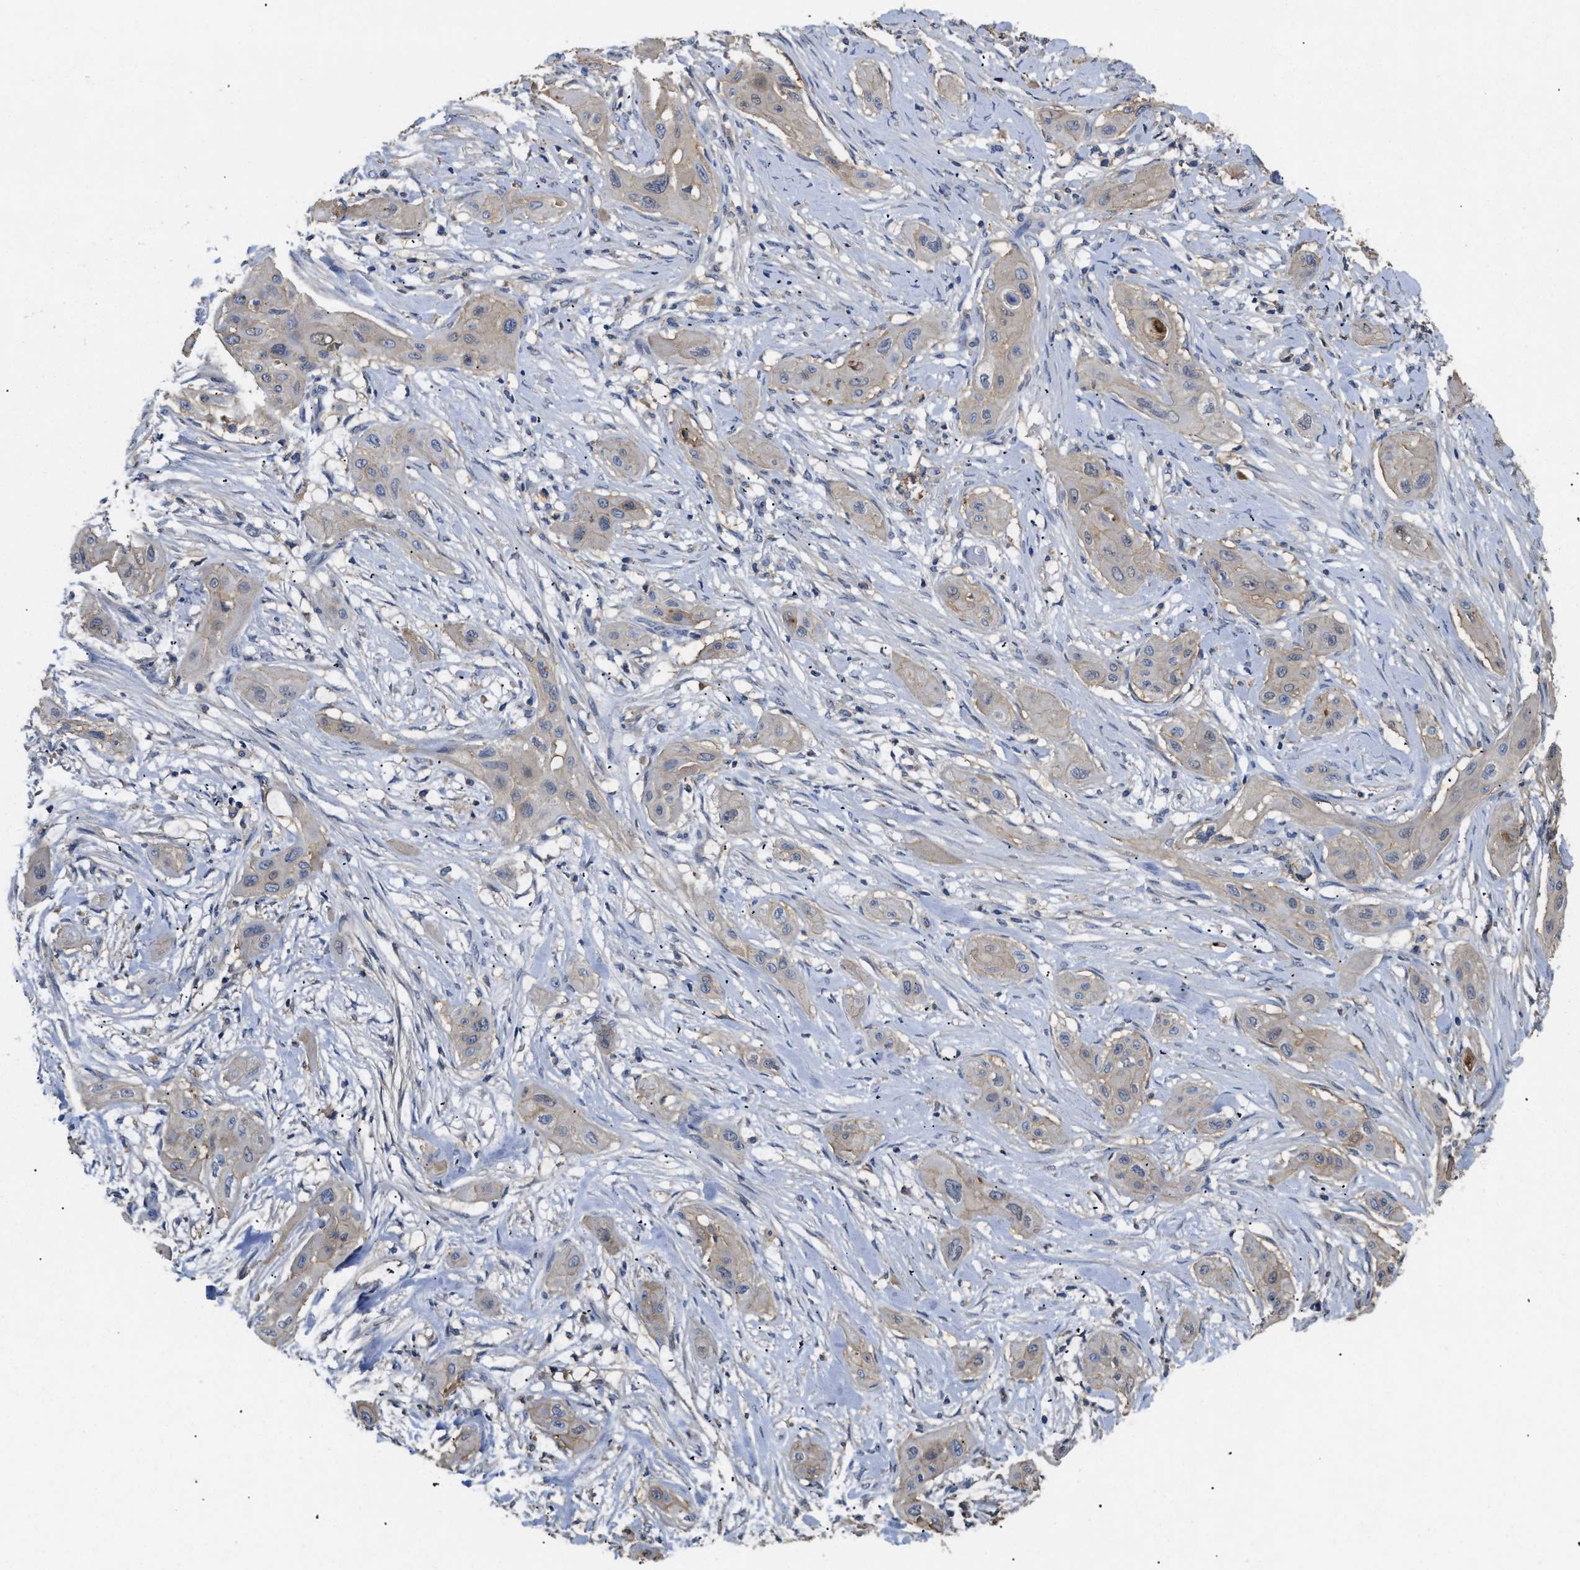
{"staining": {"intensity": "moderate", "quantity": "<25%", "location": "cytoplasmic/membranous"}, "tissue": "lung cancer", "cell_type": "Tumor cells", "image_type": "cancer", "snomed": [{"axis": "morphology", "description": "Squamous cell carcinoma, NOS"}, {"axis": "topography", "description": "Lung"}], "caption": "The image displays a brown stain indicating the presence of a protein in the cytoplasmic/membranous of tumor cells in lung squamous cell carcinoma.", "gene": "ANXA4", "patient": {"sex": "female", "age": 47}}